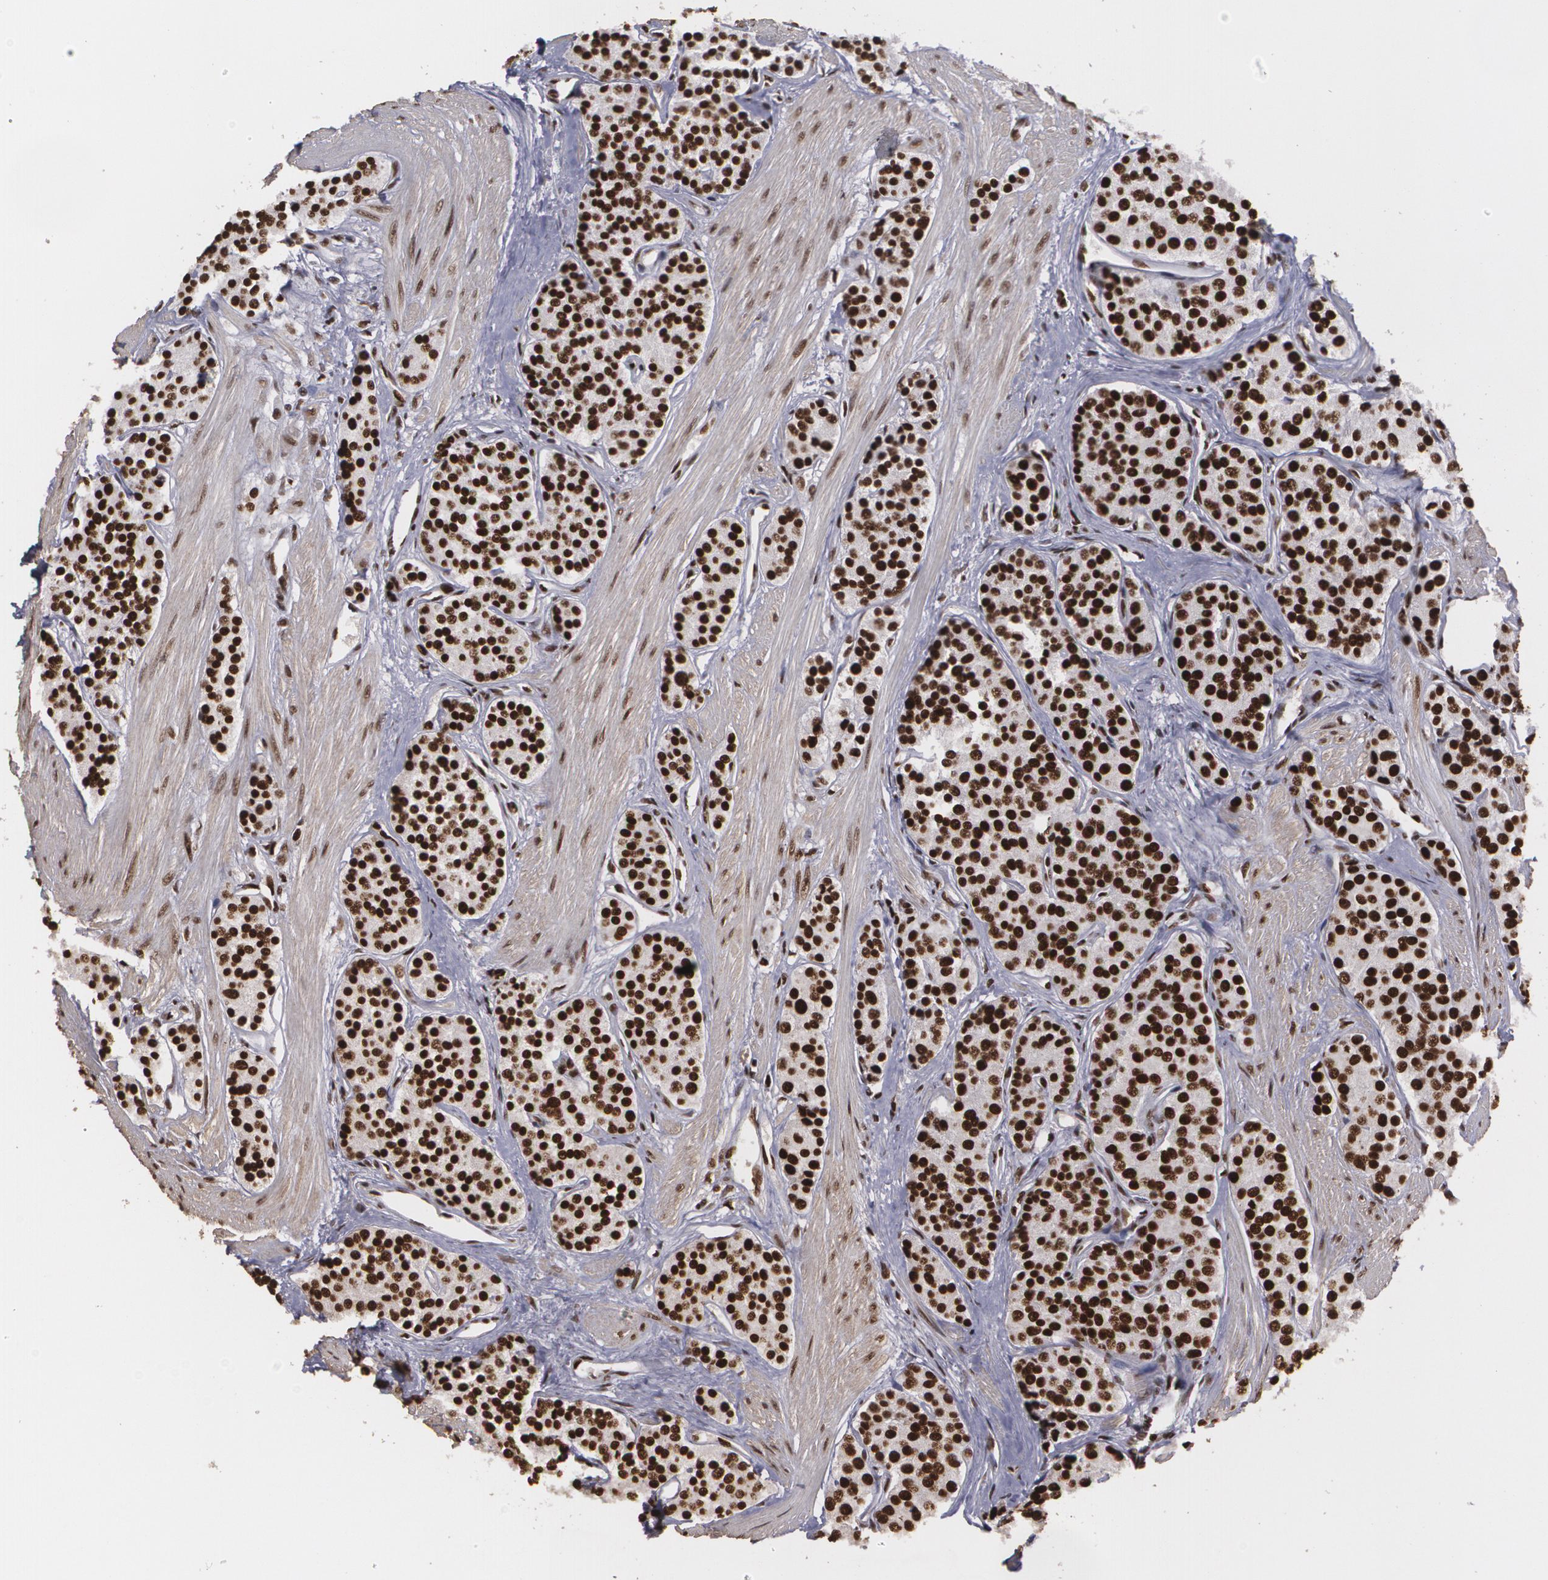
{"staining": {"intensity": "strong", "quantity": ">75%", "location": "nuclear"}, "tissue": "carcinoid", "cell_type": "Tumor cells", "image_type": "cancer", "snomed": [{"axis": "morphology", "description": "Carcinoid, malignant, NOS"}, {"axis": "topography", "description": "Stomach"}], "caption": "Immunohistochemical staining of human carcinoid (malignant) shows high levels of strong nuclear expression in about >75% of tumor cells.", "gene": "RCOR1", "patient": {"sex": "female", "age": 76}}